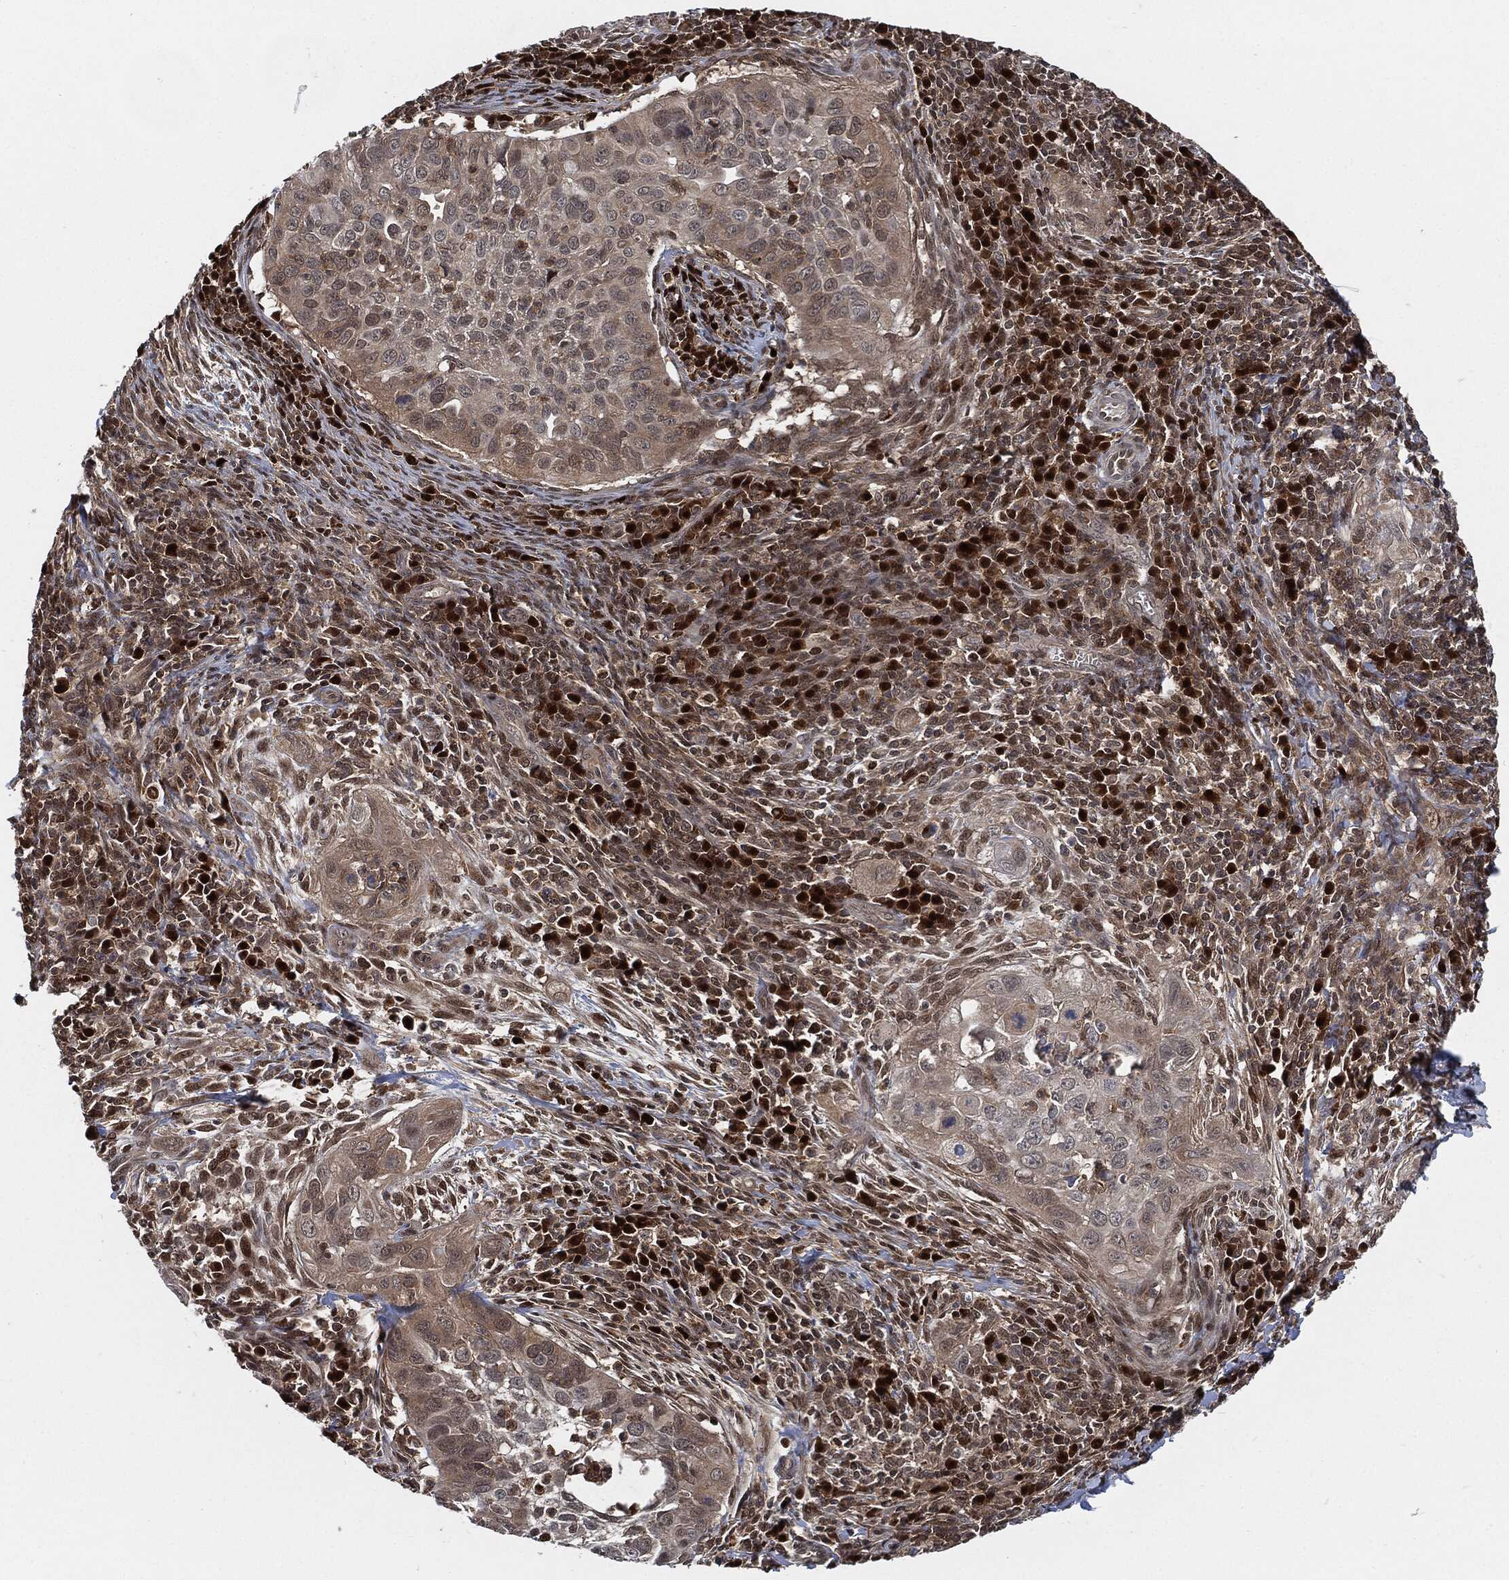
{"staining": {"intensity": "weak", "quantity": "25%-75%", "location": "cytoplasmic/membranous"}, "tissue": "cervical cancer", "cell_type": "Tumor cells", "image_type": "cancer", "snomed": [{"axis": "morphology", "description": "Squamous cell carcinoma, NOS"}, {"axis": "topography", "description": "Cervix"}], "caption": "This micrograph demonstrates cervical cancer stained with immunohistochemistry (IHC) to label a protein in brown. The cytoplasmic/membranous of tumor cells show weak positivity for the protein. Nuclei are counter-stained blue.", "gene": "CUTA", "patient": {"sex": "female", "age": 26}}